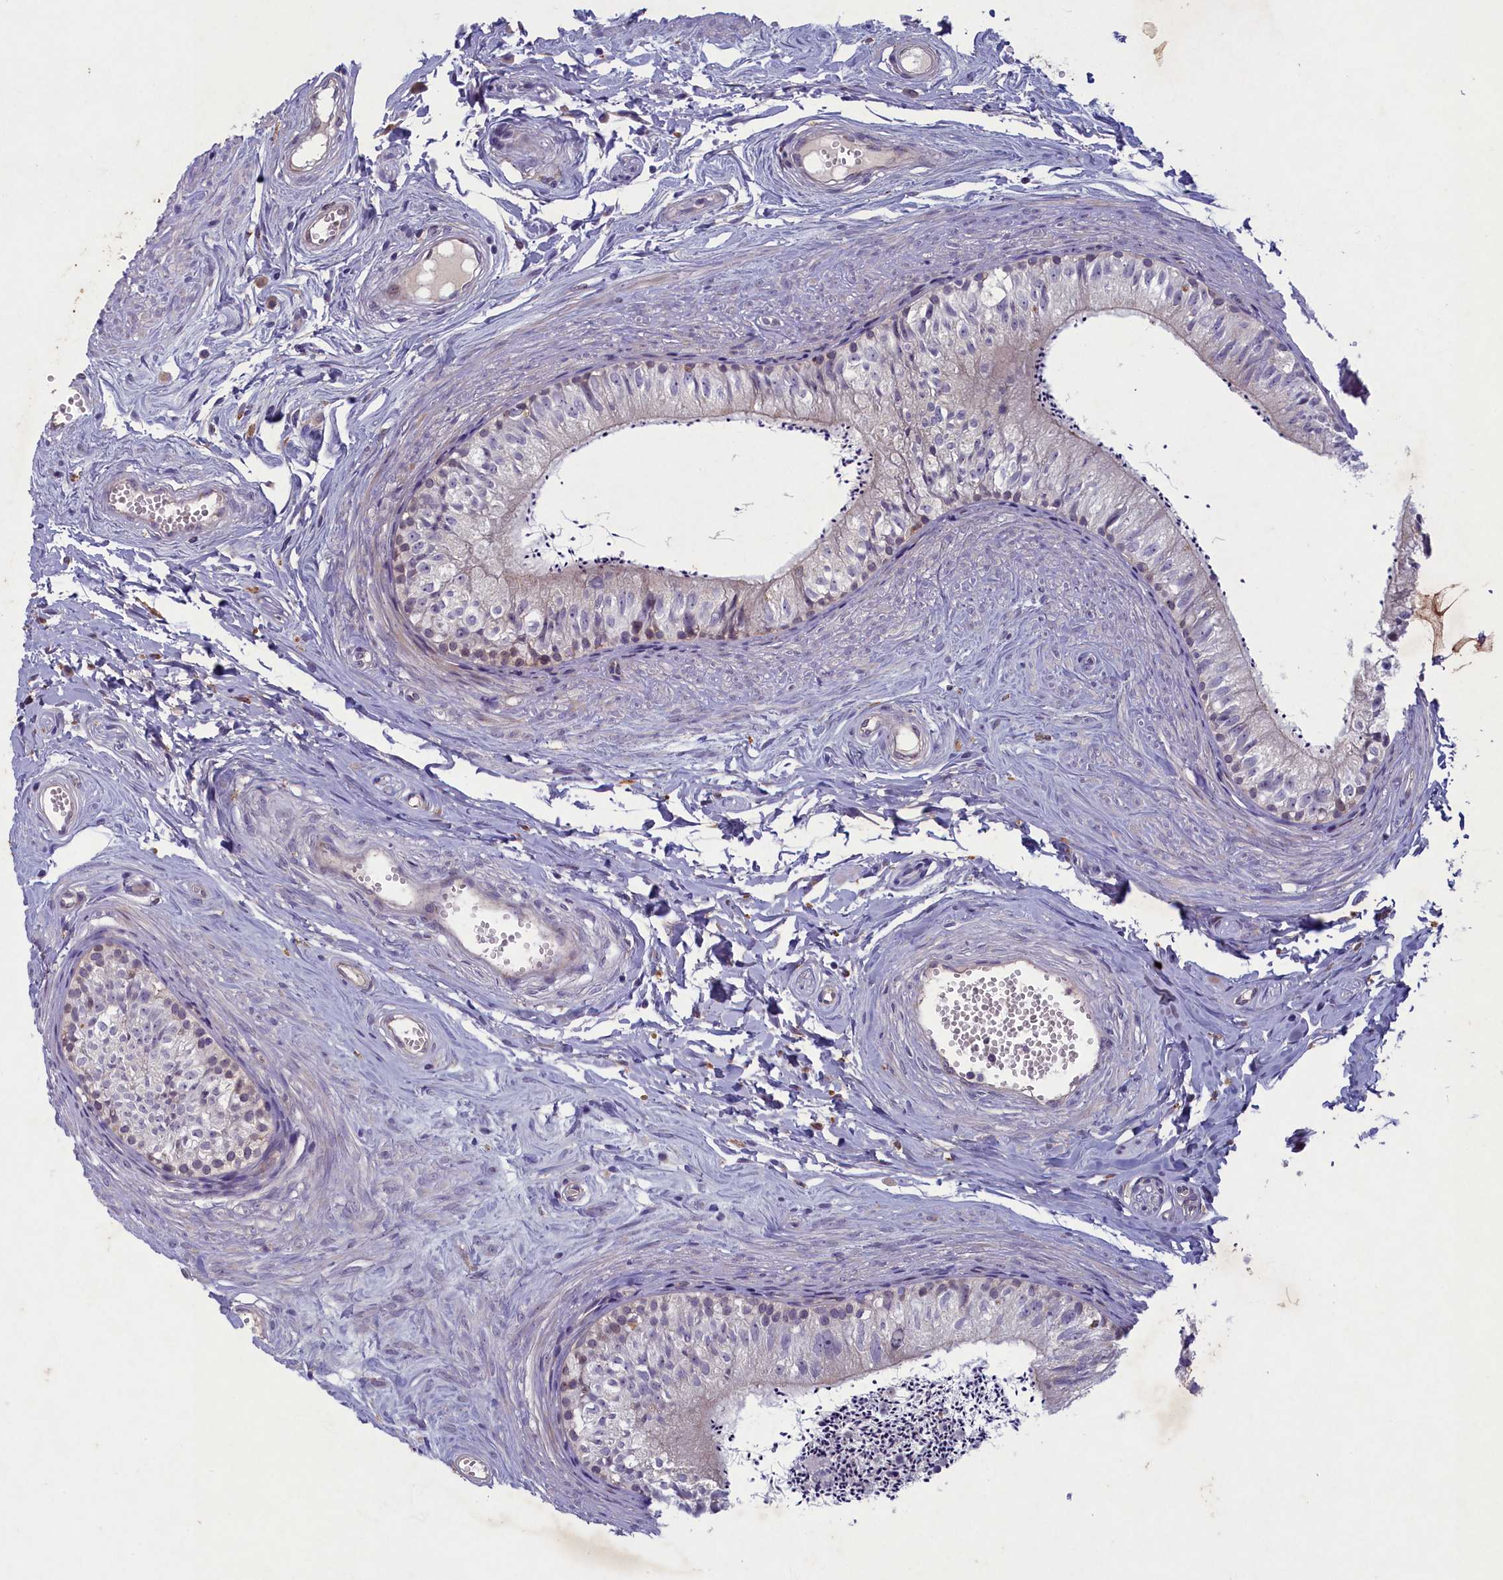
{"staining": {"intensity": "moderate", "quantity": "<25%", "location": "cytoplasmic/membranous"}, "tissue": "epididymis", "cell_type": "Glandular cells", "image_type": "normal", "snomed": [{"axis": "morphology", "description": "Normal tissue, NOS"}, {"axis": "topography", "description": "Epididymis"}], "caption": "An image of epididymis stained for a protein reveals moderate cytoplasmic/membranous brown staining in glandular cells. (DAB (3,3'-diaminobenzidine) IHC, brown staining for protein, blue staining for nuclei).", "gene": "PLEKHG6", "patient": {"sex": "male", "age": 56}}